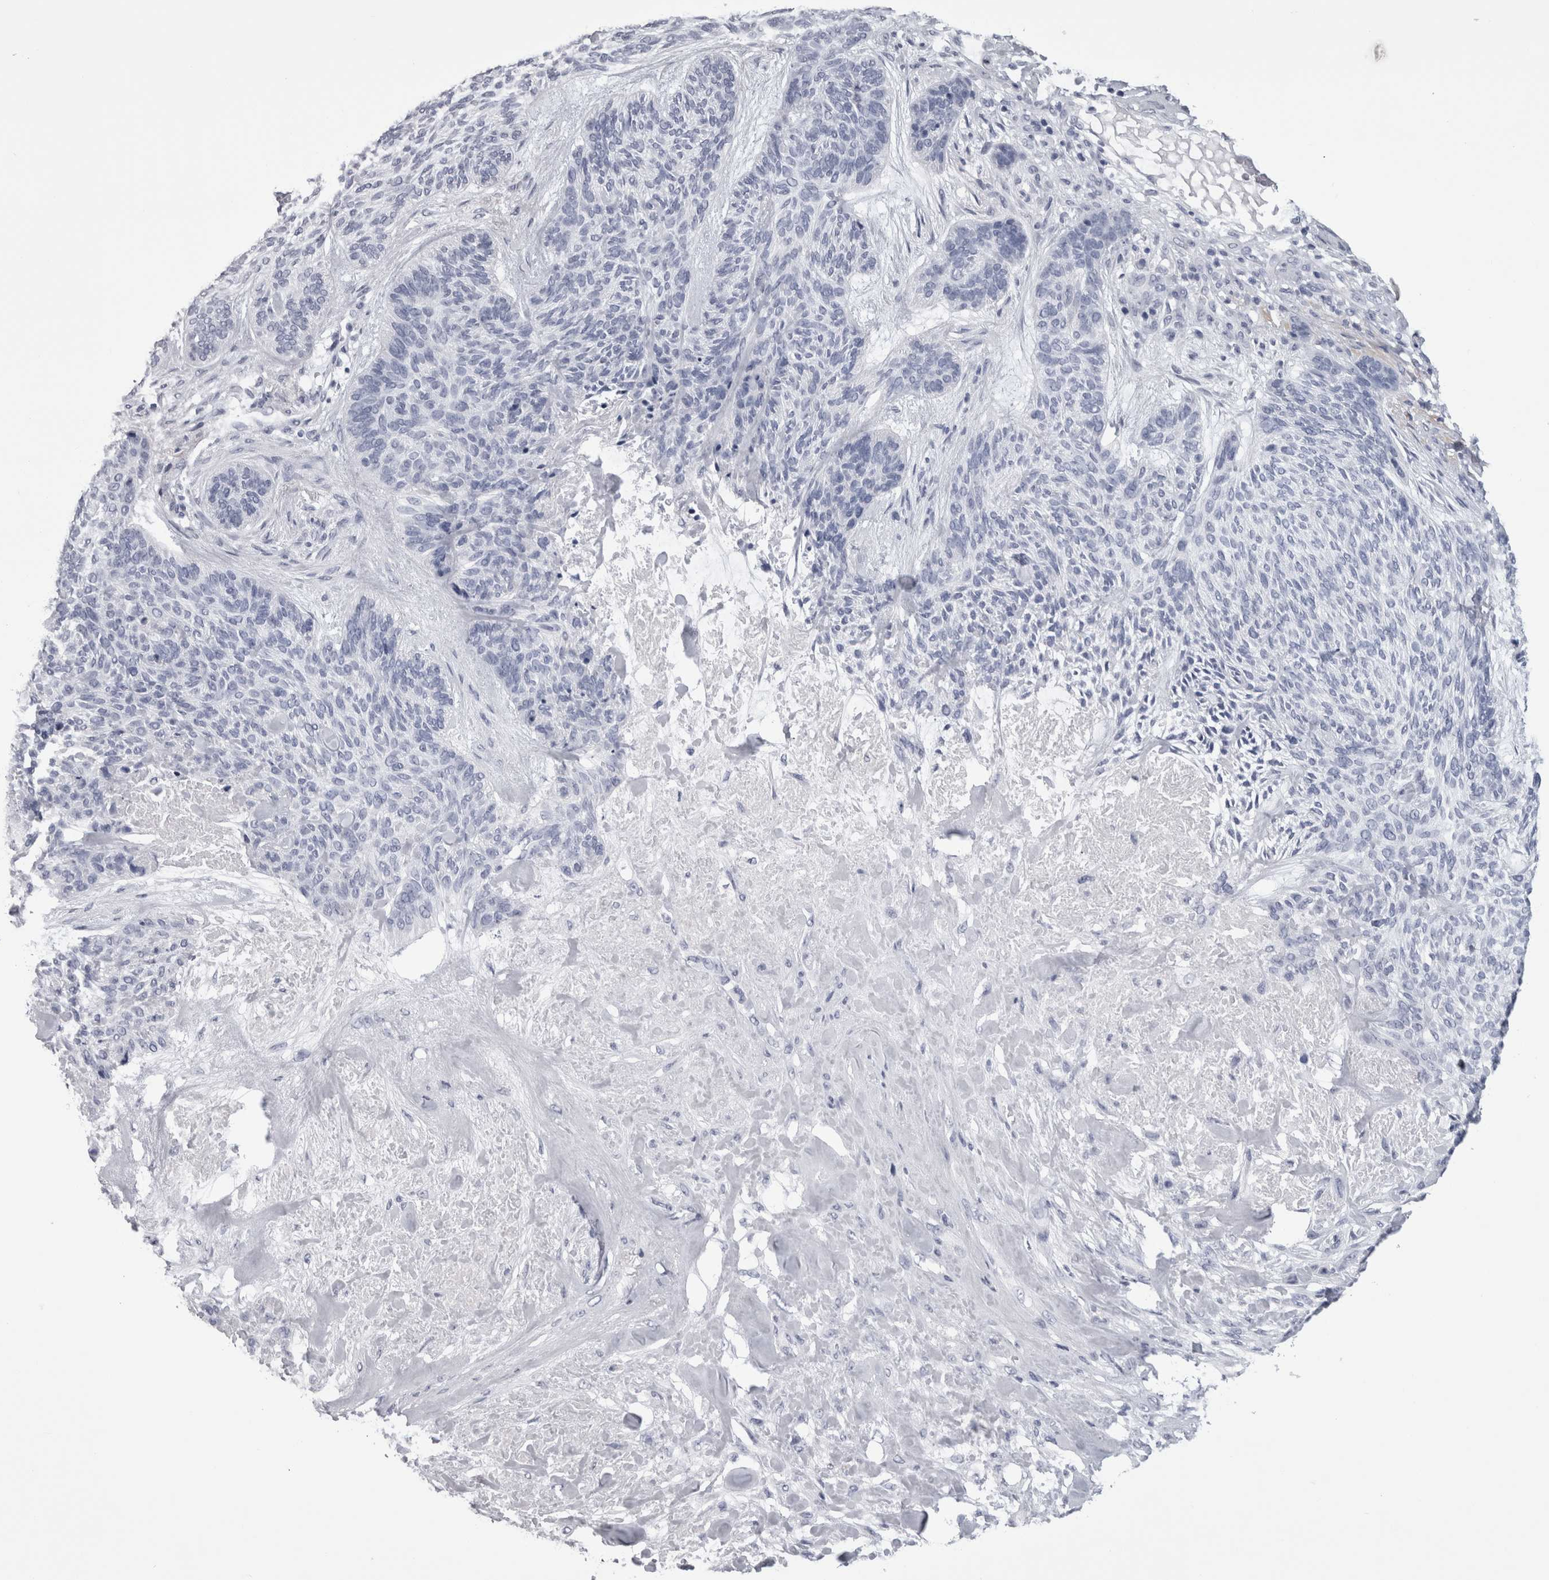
{"staining": {"intensity": "negative", "quantity": "none", "location": "none"}, "tissue": "skin cancer", "cell_type": "Tumor cells", "image_type": "cancer", "snomed": [{"axis": "morphology", "description": "Basal cell carcinoma"}, {"axis": "topography", "description": "Skin"}], "caption": "The photomicrograph shows no significant positivity in tumor cells of basal cell carcinoma (skin). Nuclei are stained in blue.", "gene": "AFMID", "patient": {"sex": "male", "age": 55}}